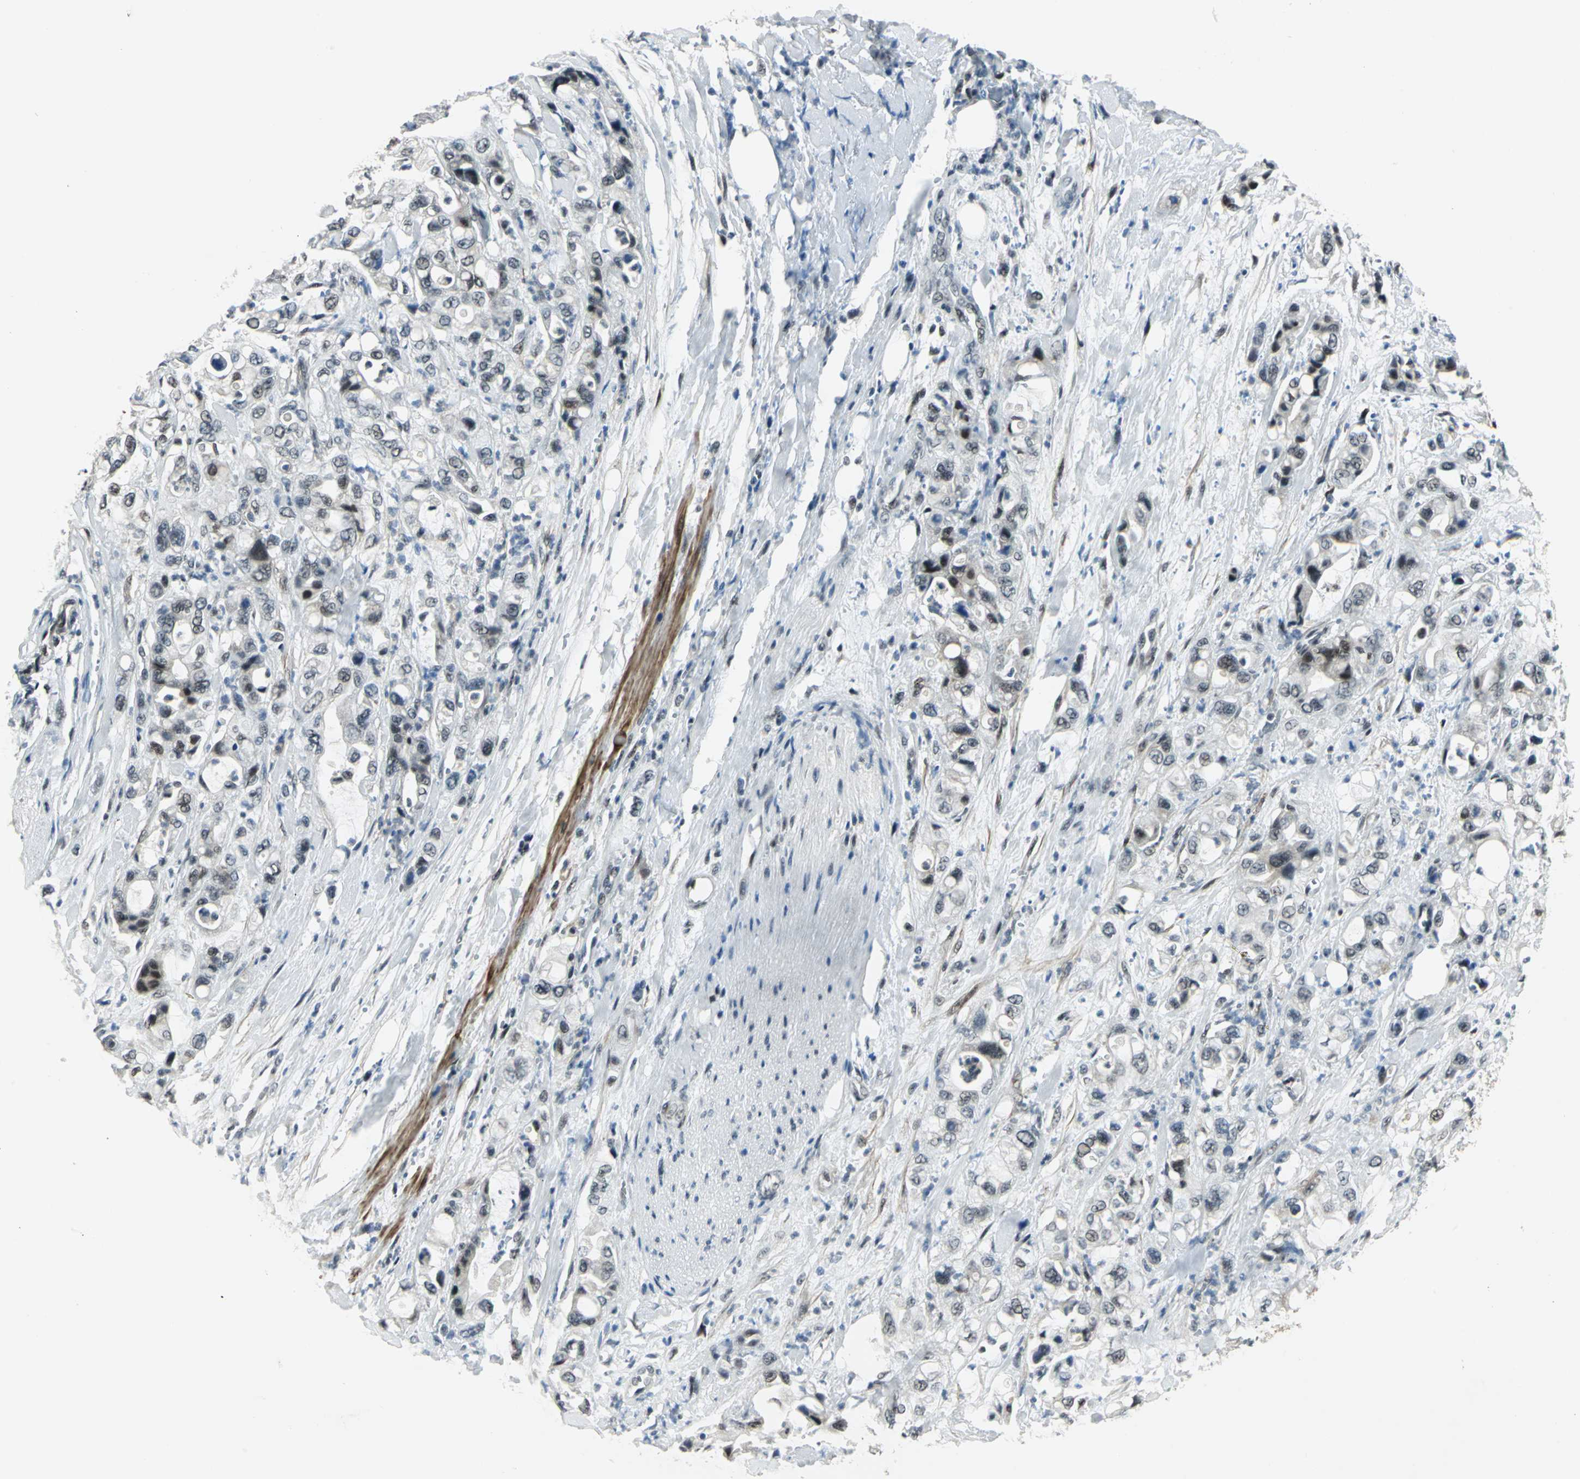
{"staining": {"intensity": "negative", "quantity": "none", "location": "none"}, "tissue": "pancreatic cancer", "cell_type": "Tumor cells", "image_type": "cancer", "snomed": [{"axis": "morphology", "description": "Adenocarcinoma, NOS"}, {"axis": "topography", "description": "Pancreas"}], "caption": "Immunohistochemical staining of pancreatic cancer exhibits no significant positivity in tumor cells.", "gene": "MTA1", "patient": {"sex": "male", "age": 70}}